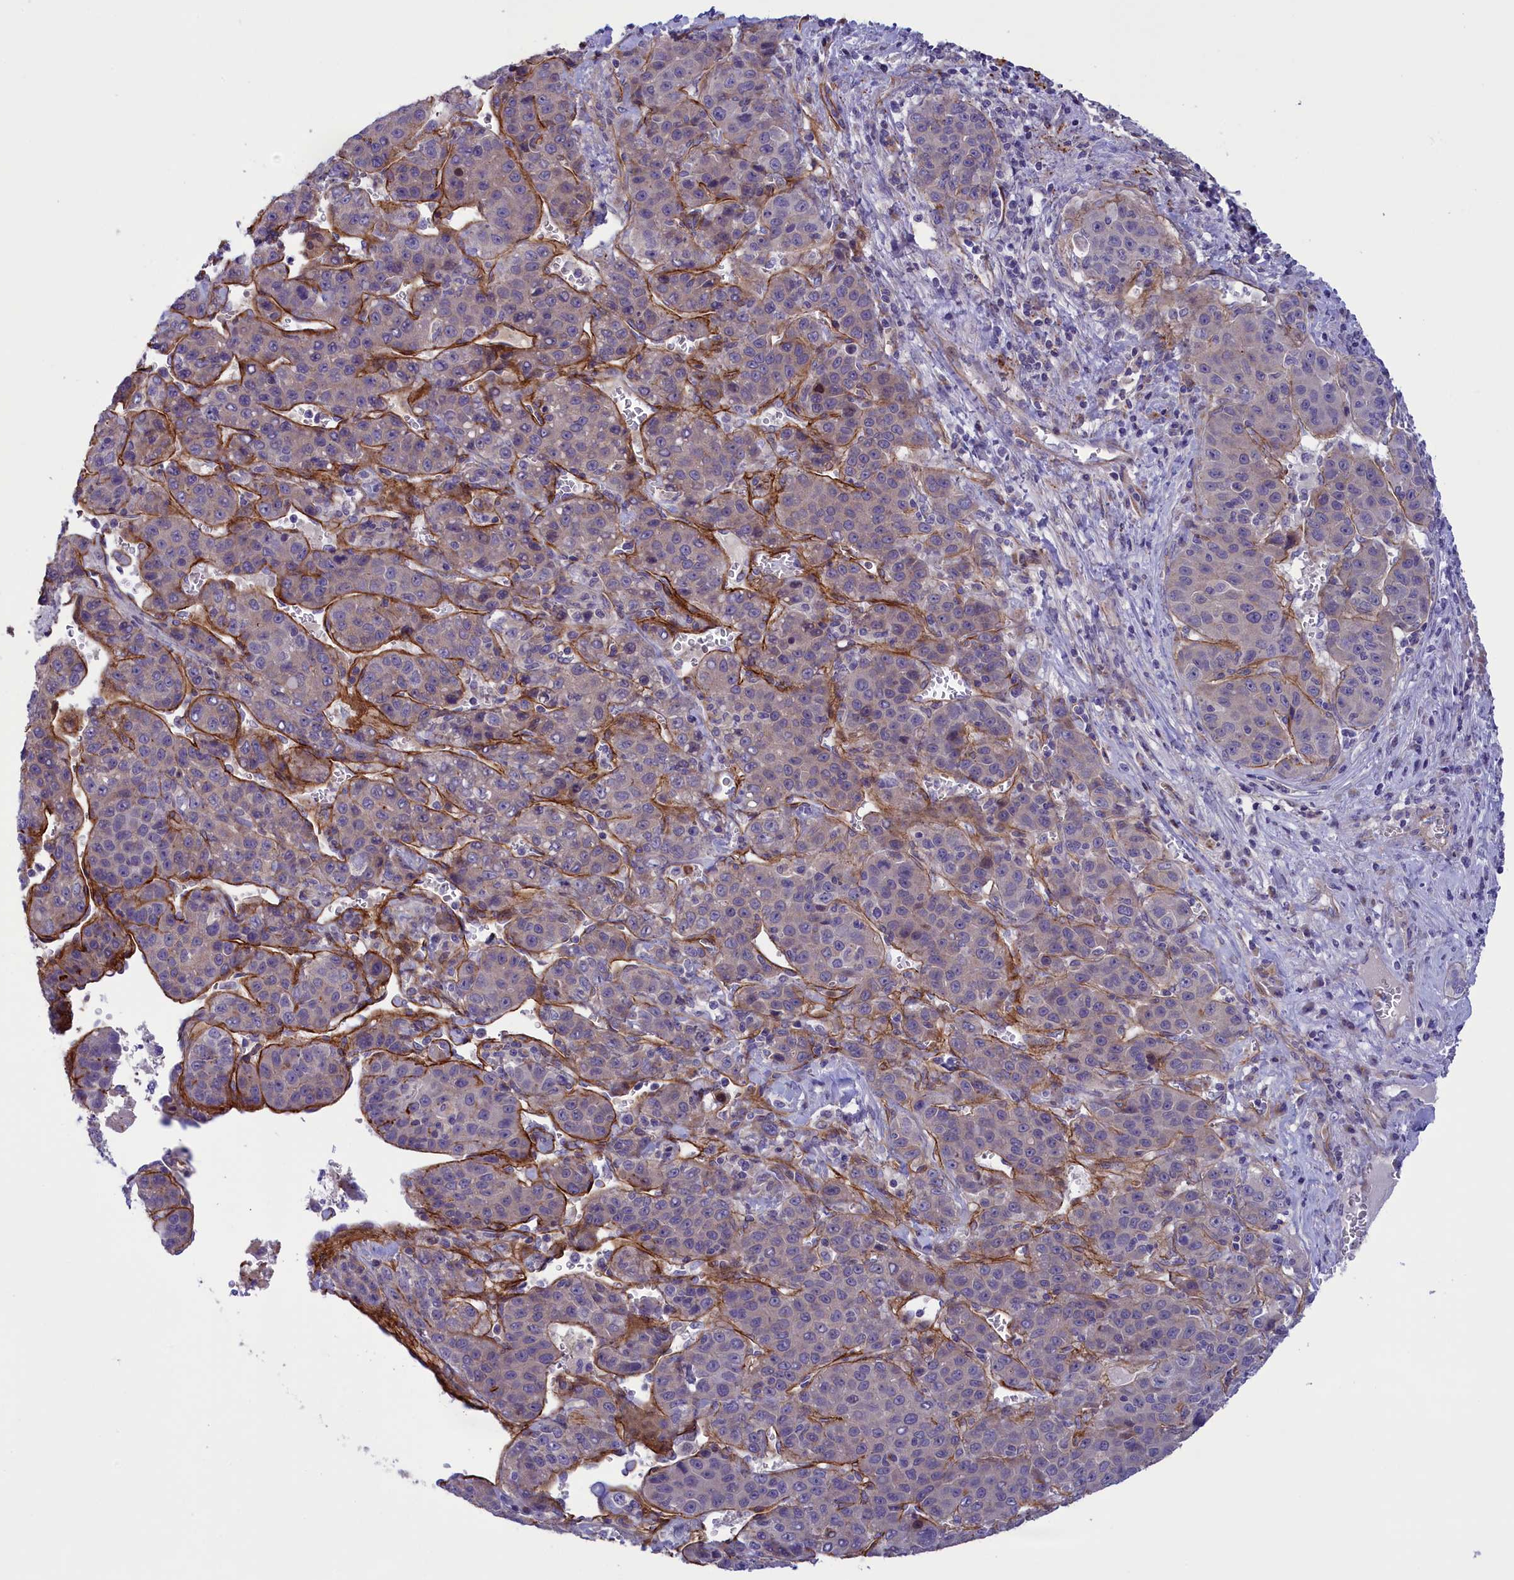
{"staining": {"intensity": "weak", "quantity": "<25%", "location": "cytoplasmic/membranous"}, "tissue": "liver cancer", "cell_type": "Tumor cells", "image_type": "cancer", "snomed": [{"axis": "morphology", "description": "Carcinoma, Hepatocellular, NOS"}, {"axis": "topography", "description": "Liver"}], "caption": "Immunohistochemical staining of liver cancer (hepatocellular carcinoma) displays no significant staining in tumor cells.", "gene": "LOXL1", "patient": {"sex": "female", "age": 53}}